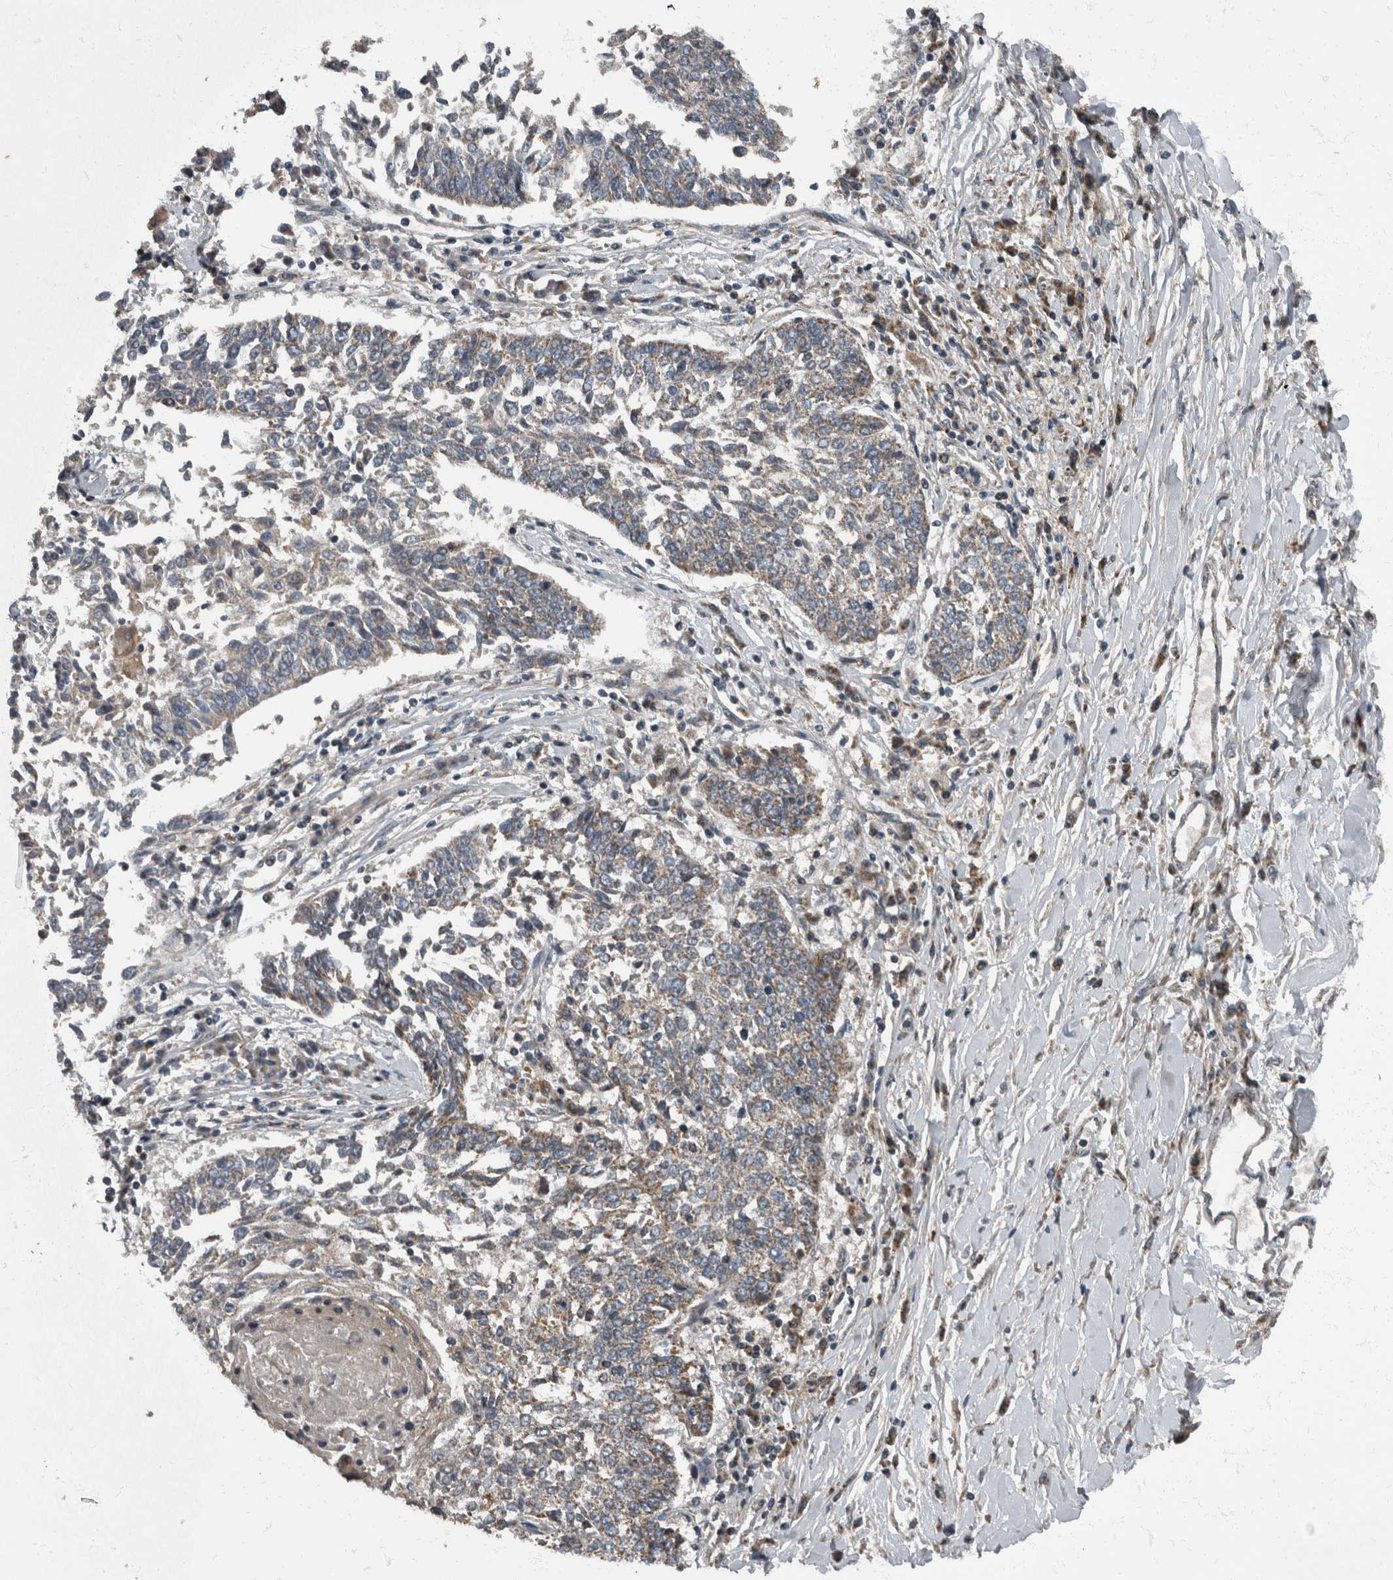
{"staining": {"intensity": "moderate", "quantity": "25%-75%", "location": "cytoplasmic/membranous"}, "tissue": "lung cancer", "cell_type": "Tumor cells", "image_type": "cancer", "snomed": [{"axis": "morphology", "description": "Normal tissue, NOS"}, {"axis": "morphology", "description": "Squamous cell carcinoma, NOS"}, {"axis": "topography", "description": "Cartilage tissue"}, {"axis": "topography", "description": "Bronchus"}, {"axis": "topography", "description": "Lung"}, {"axis": "topography", "description": "Peripheral nerve tissue"}], "caption": "Lung squamous cell carcinoma stained with DAB (3,3'-diaminobenzidine) immunohistochemistry shows medium levels of moderate cytoplasmic/membranous staining in about 25%-75% of tumor cells. The staining was performed using DAB (3,3'-diaminobenzidine), with brown indicating positive protein expression. Nuclei are stained blue with hematoxylin.", "gene": "RABGGTB", "patient": {"sex": "female", "age": 49}}